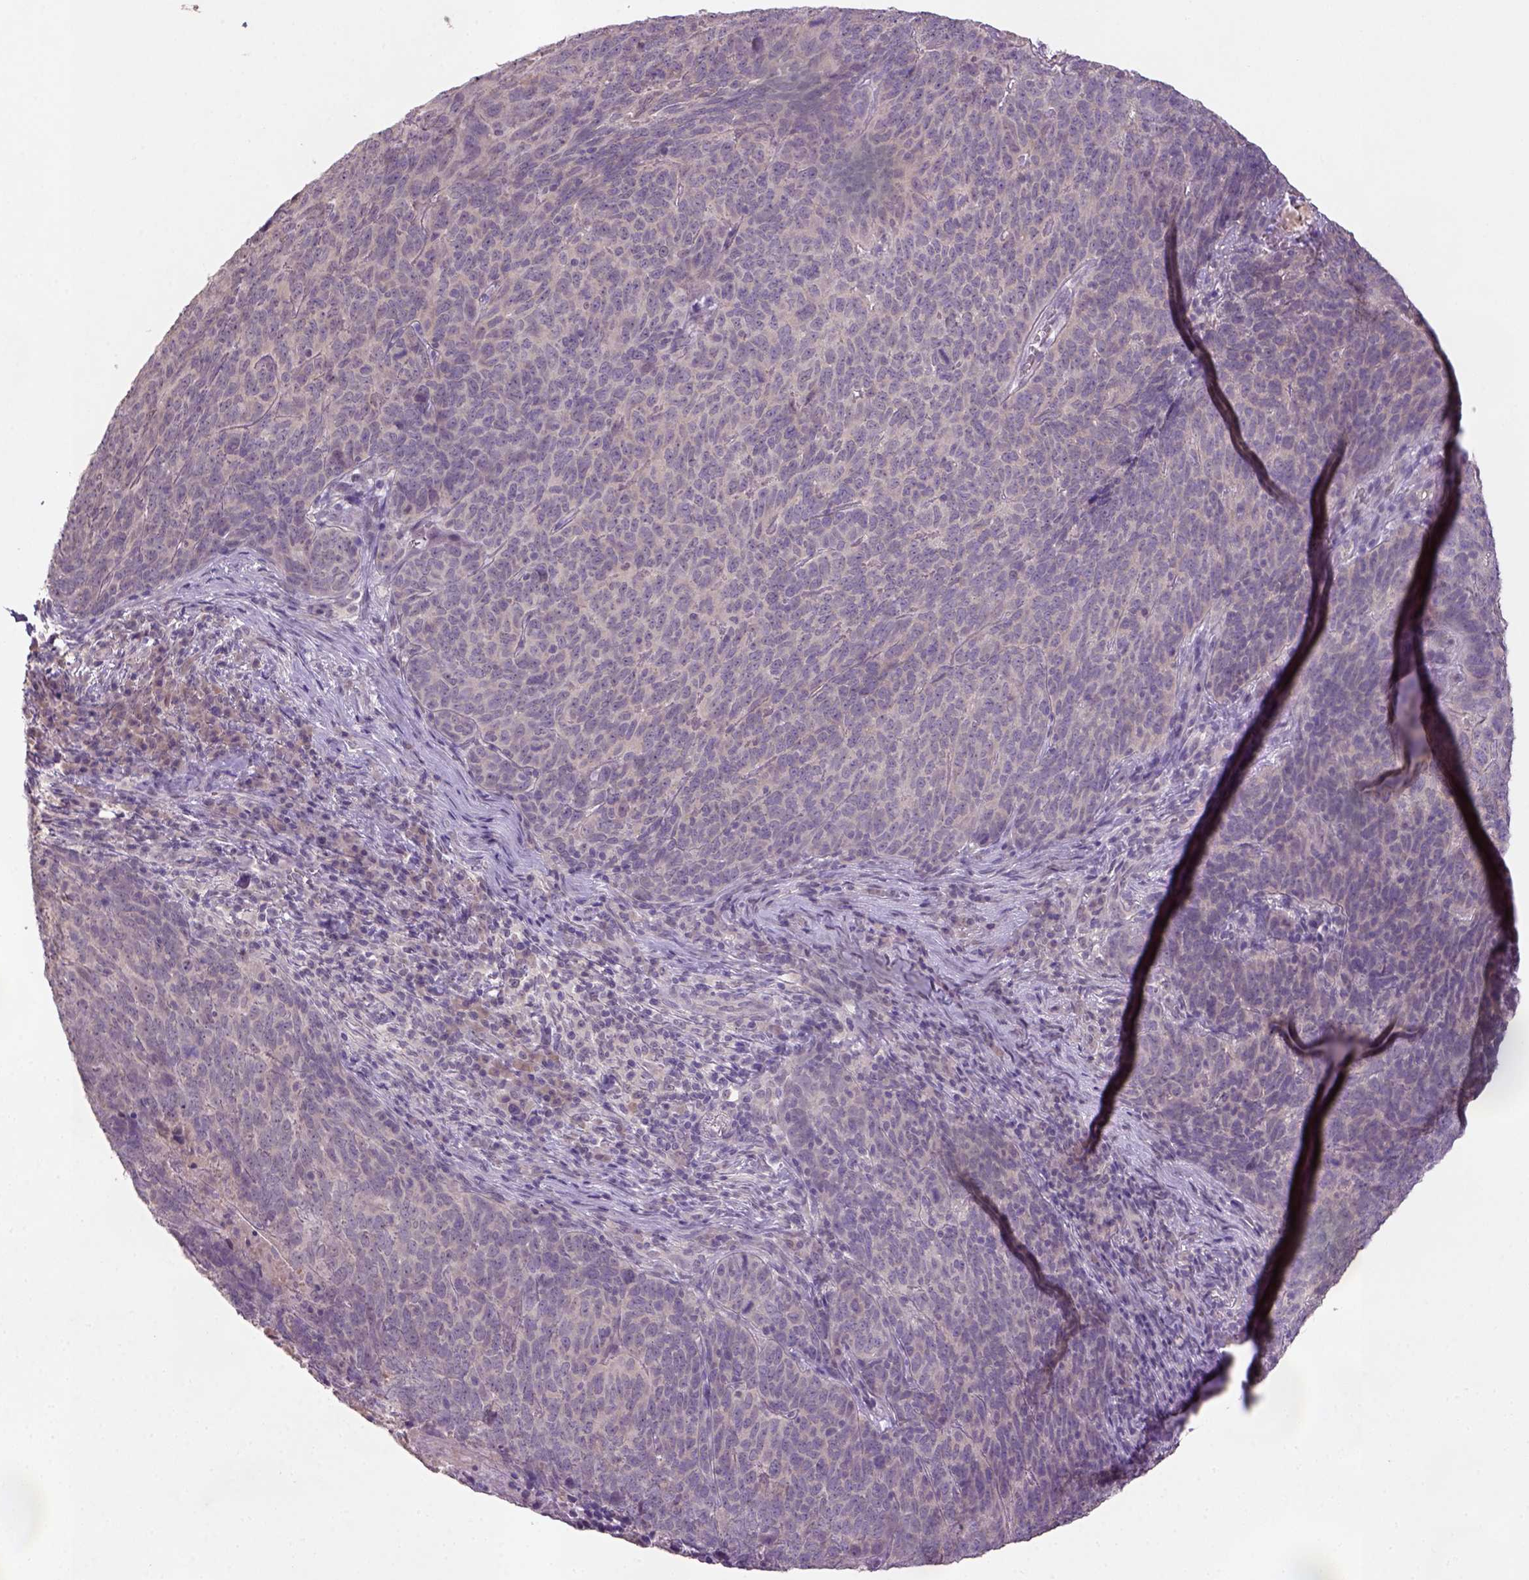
{"staining": {"intensity": "negative", "quantity": "none", "location": "none"}, "tissue": "skin cancer", "cell_type": "Tumor cells", "image_type": "cancer", "snomed": [{"axis": "morphology", "description": "Squamous cell carcinoma, NOS"}, {"axis": "topography", "description": "Skin"}, {"axis": "topography", "description": "Anal"}], "caption": "The image shows no significant positivity in tumor cells of skin cancer (squamous cell carcinoma). (Brightfield microscopy of DAB immunohistochemistry at high magnification).", "gene": "NLGN2", "patient": {"sex": "female", "age": 51}}